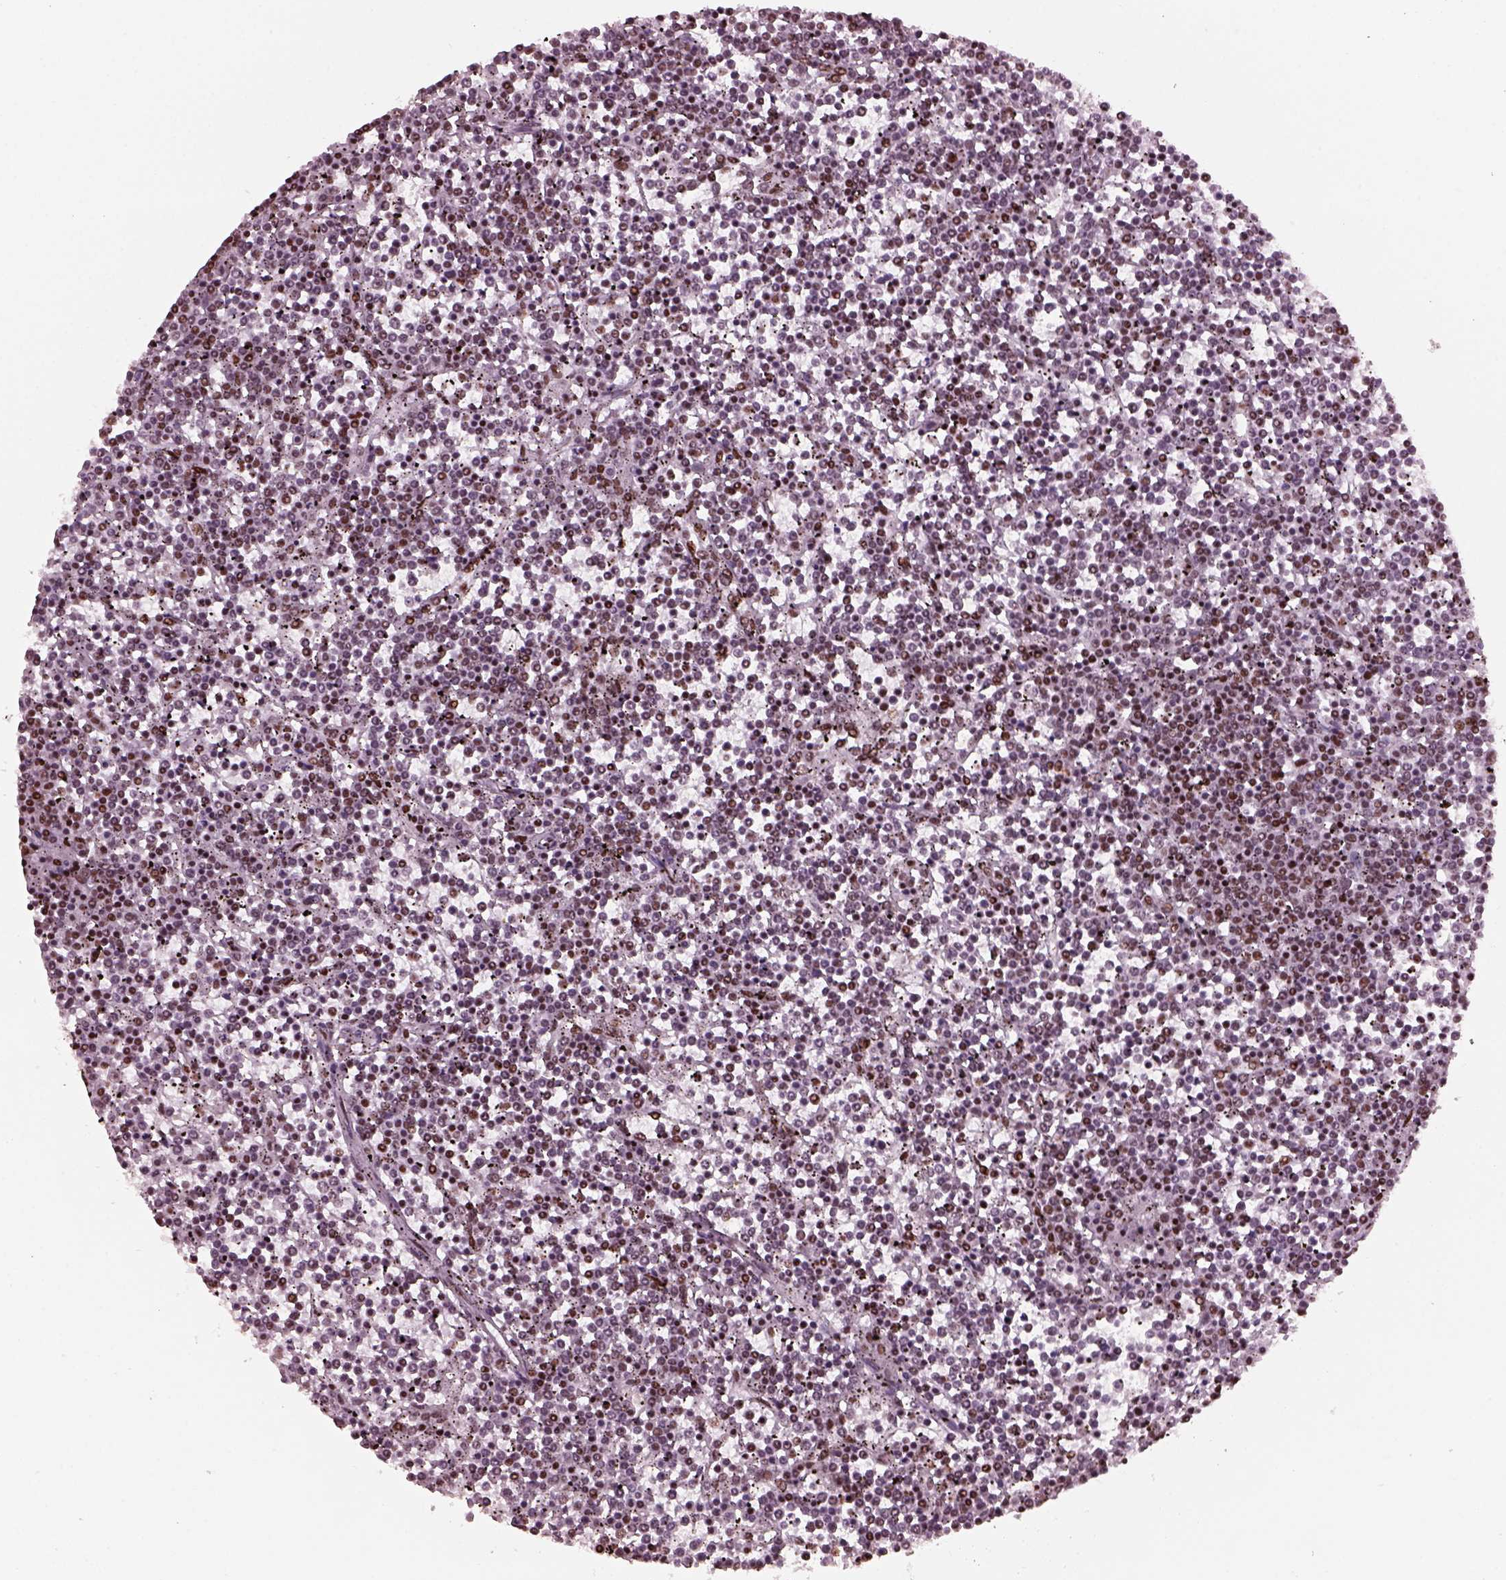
{"staining": {"intensity": "moderate", "quantity": ">75%", "location": "nuclear"}, "tissue": "lymphoma", "cell_type": "Tumor cells", "image_type": "cancer", "snomed": [{"axis": "morphology", "description": "Malignant lymphoma, non-Hodgkin's type, Low grade"}, {"axis": "topography", "description": "Spleen"}], "caption": "Tumor cells reveal moderate nuclear positivity in approximately >75% of cells in lymphoma. (Stains: DAB (3,3'-diaminobenzidine) in brown, nuclei in blue, Microscopy: brightfield microscopy at high magnification).", "gene": "CBFA2T3", "patient": {"sex": "female", "age": 19}}